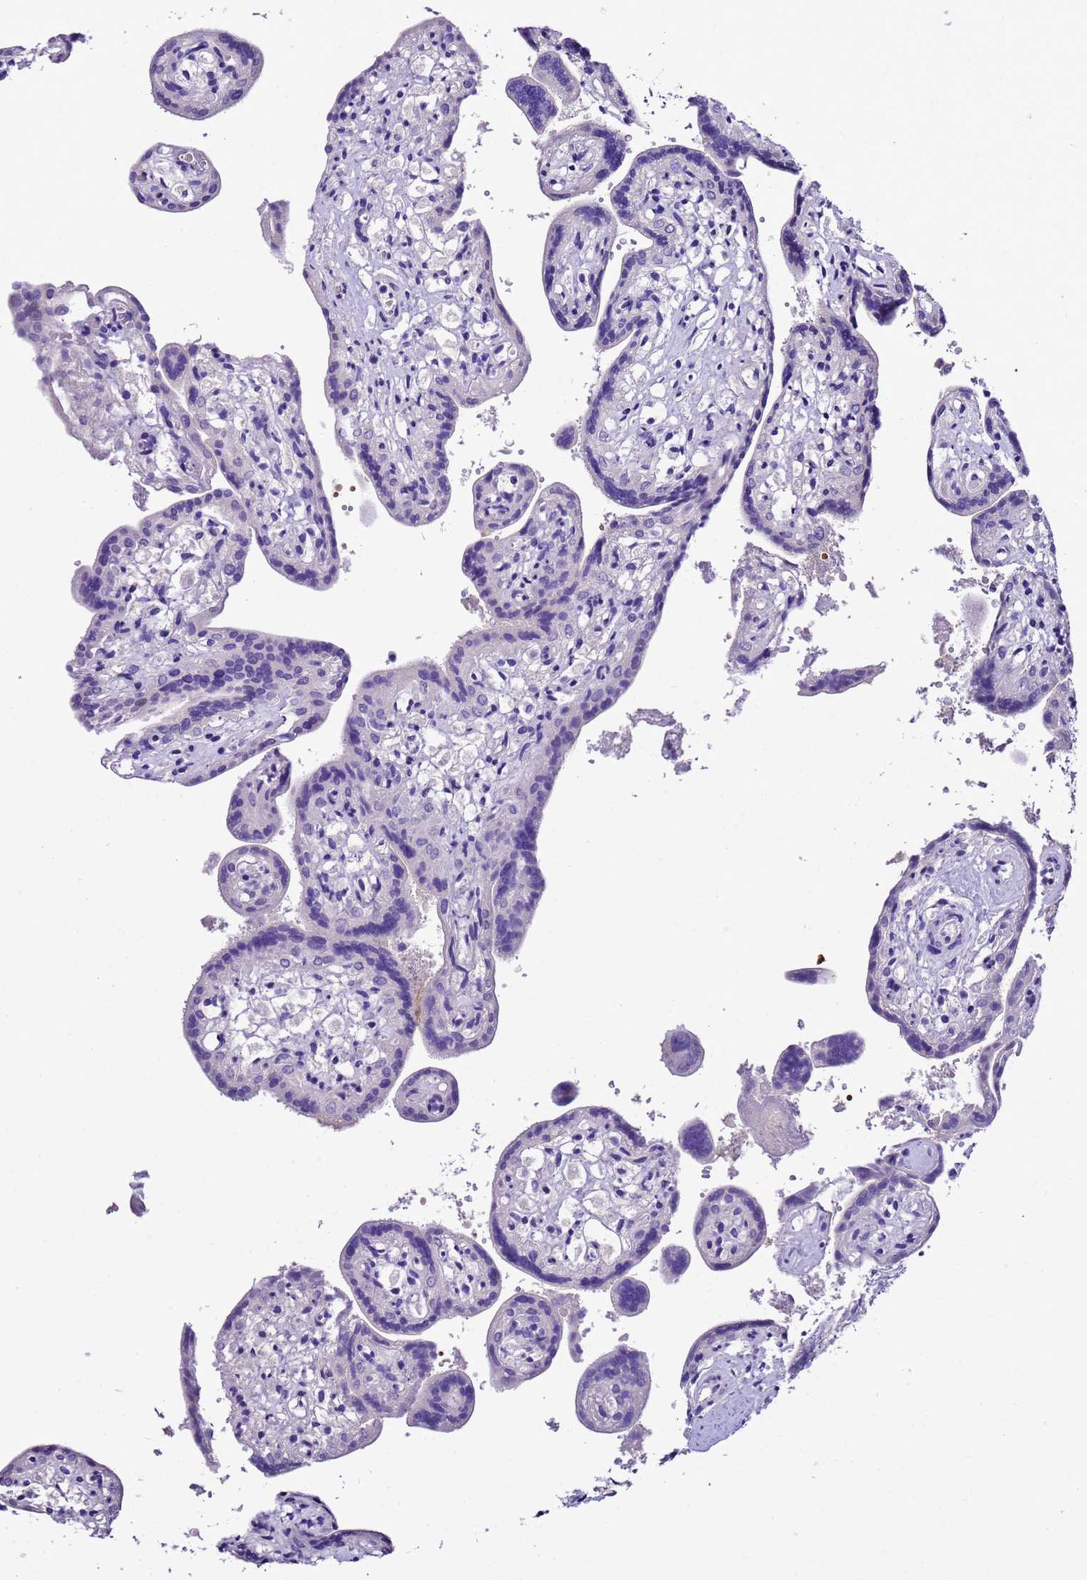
{"staining": {"intensity": "negative", "quantity": "none", "location": "none"}, "tissue": "placenta", "cell_type": "Trophoblastic cells", "image_type": "normal", "snomed": [{"axis": "morphology", "description": "Normal tissue, NOS"}, {"axis": "topography", "description": "Placenta"}], "caption": "This is an IHC histopathology image of normal human placenta. There is no staining in trophoblastic cells.", "gene": "UGT2A1", "patient": {"sex": "female", "age": 37}}